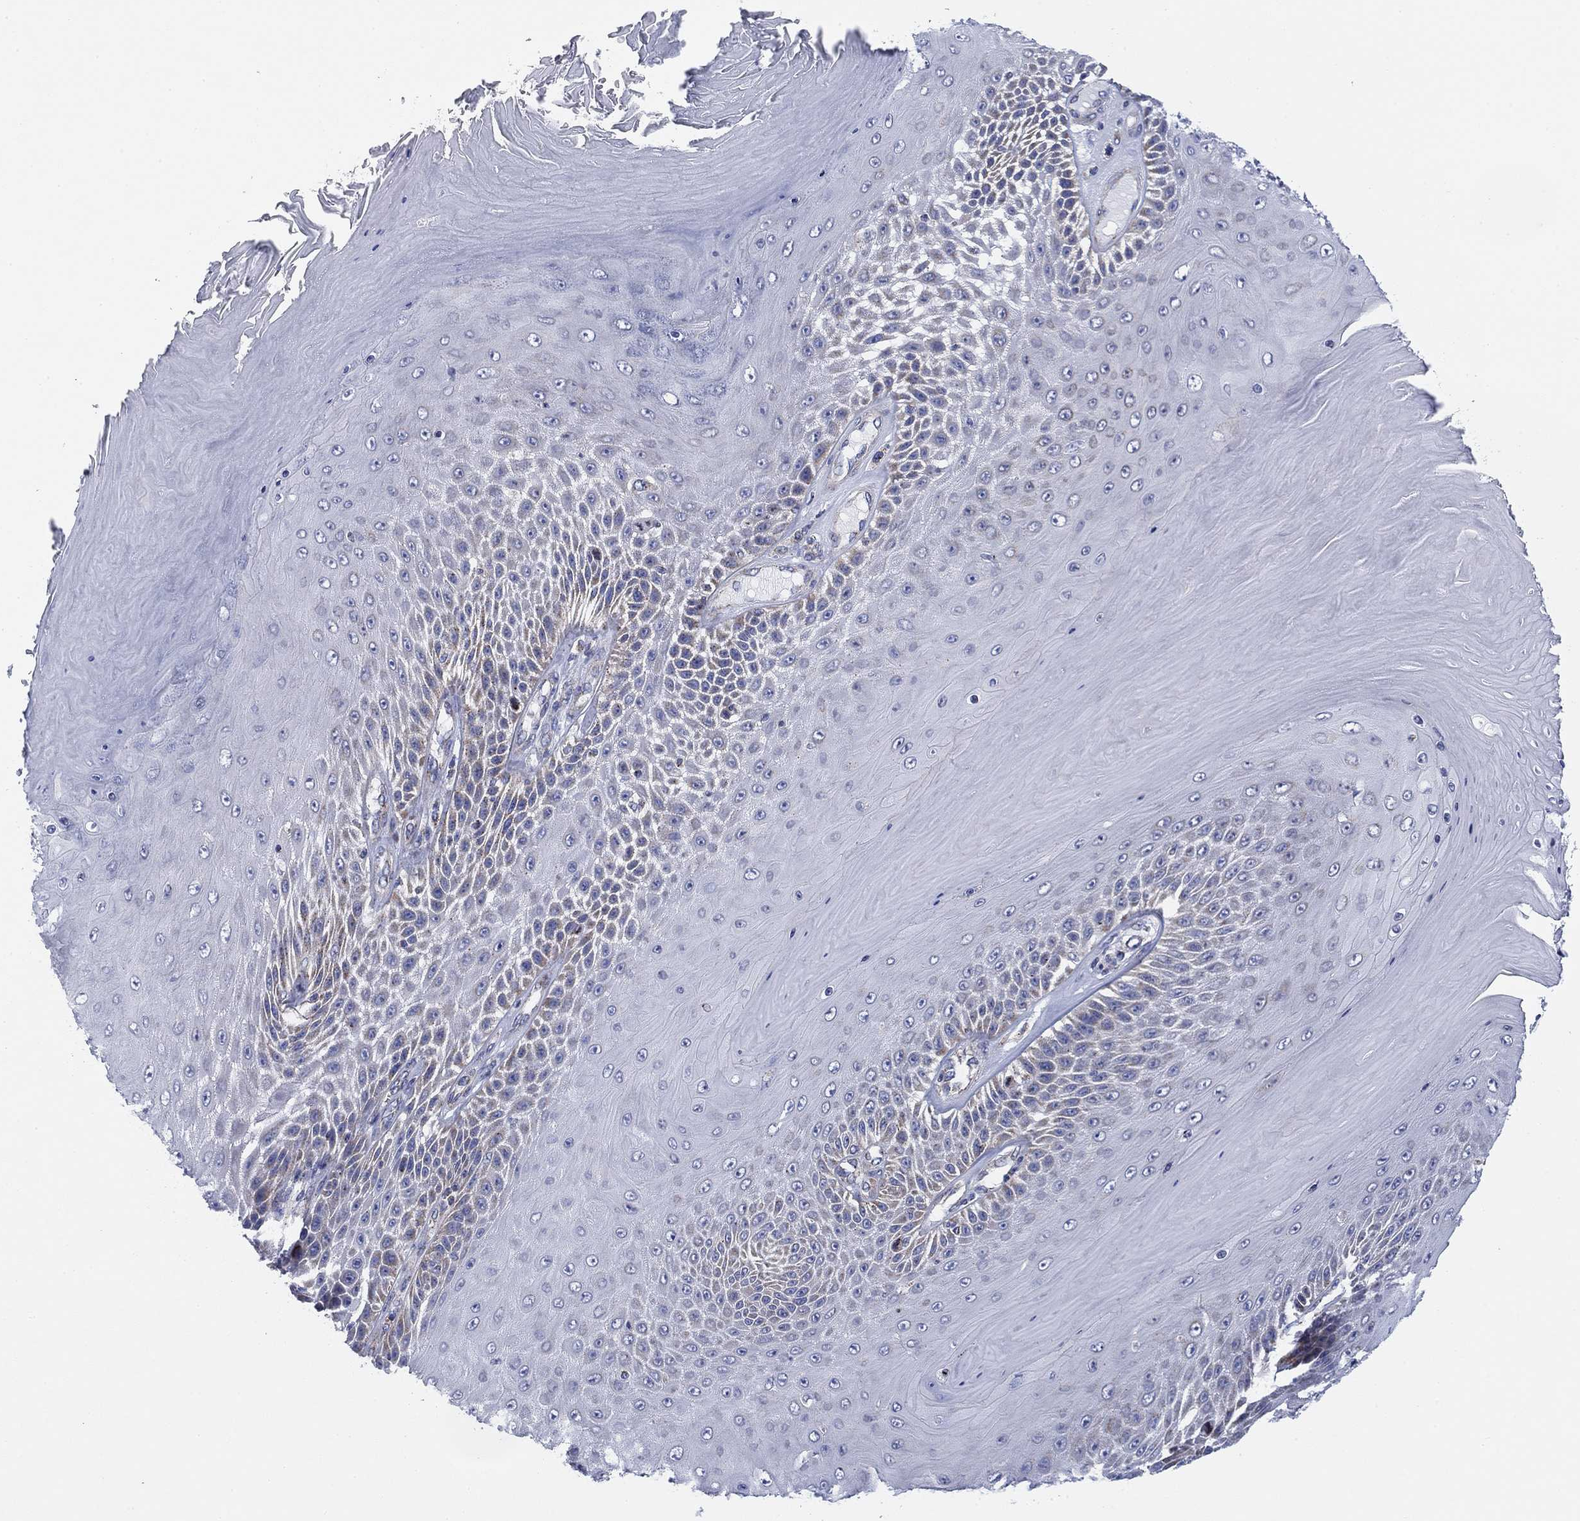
{"staining": {"intensity": "negative", "quantity": "none", "location": "none"}, "tissue": "skin cancer", "cell_type": "Tumor cells", "image_type": "cancer", "snomed": [{"axis": "morphology", "description": "Squamous cell carcinoma, NOS"}, {"axis": "topography", "description": "Skin"}], "caption": "Tumor cells are negative for protein expression in human skin cancer (squamous cell carcinoma).", "gene": "NACAD", "patient": {"sex": "male", "age": 62}}